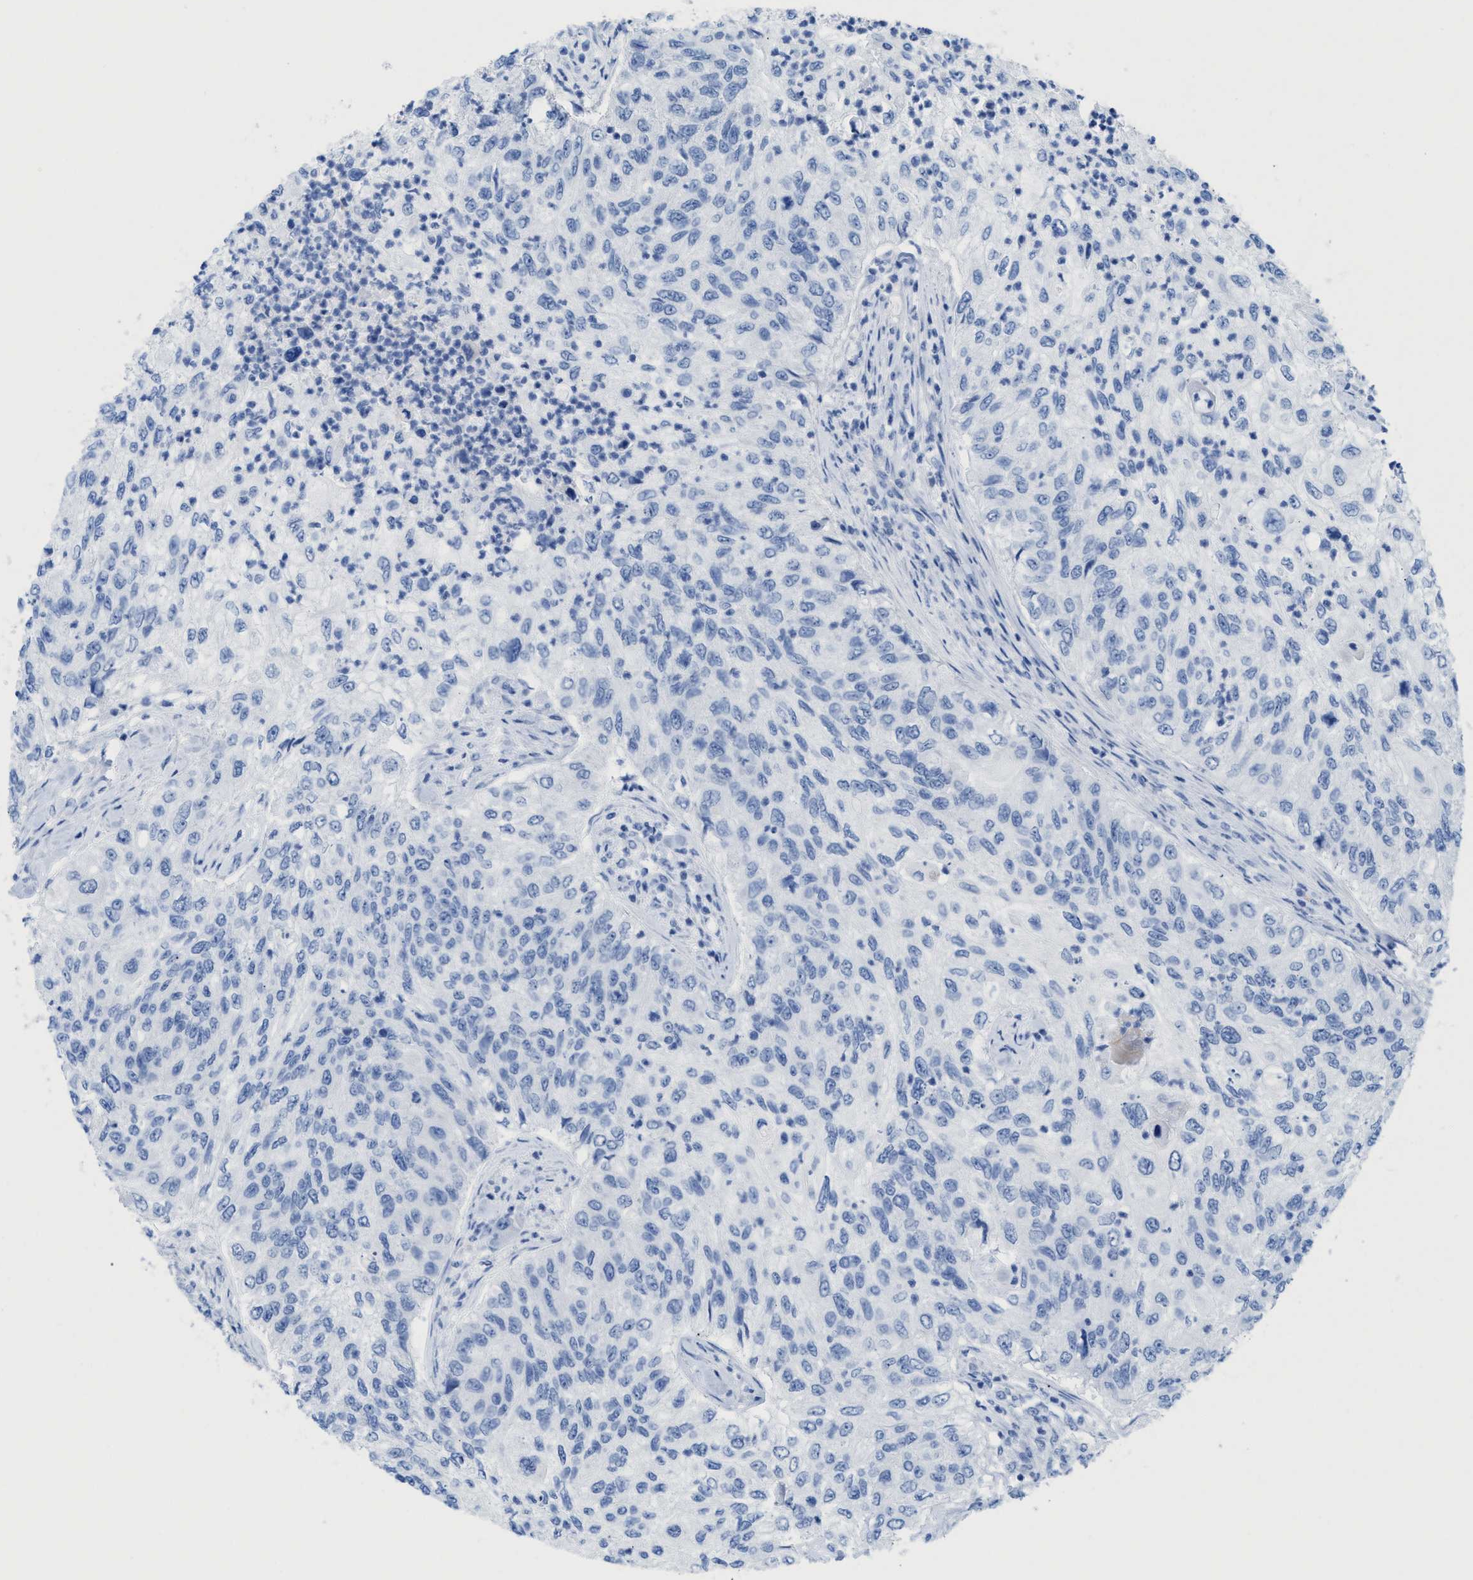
{"staining": {"intensity": "negative", "quantity": "none", "location": "none"}, "tissue": "urothelial cancer", "cell_type": "Tumor cells", "image_type": "cancer", "snomed": [{"axis": "morphology", "description": "Urothelial carcinoma, High grade"}, {"axis": "topography", "description": "Urinary bladder"}], "caption": "Tumor cells are negative for brown protein staining in urothelial cancer.", "gene": "ANKFN1", "patient": {"sex": "female", "age": 60}}